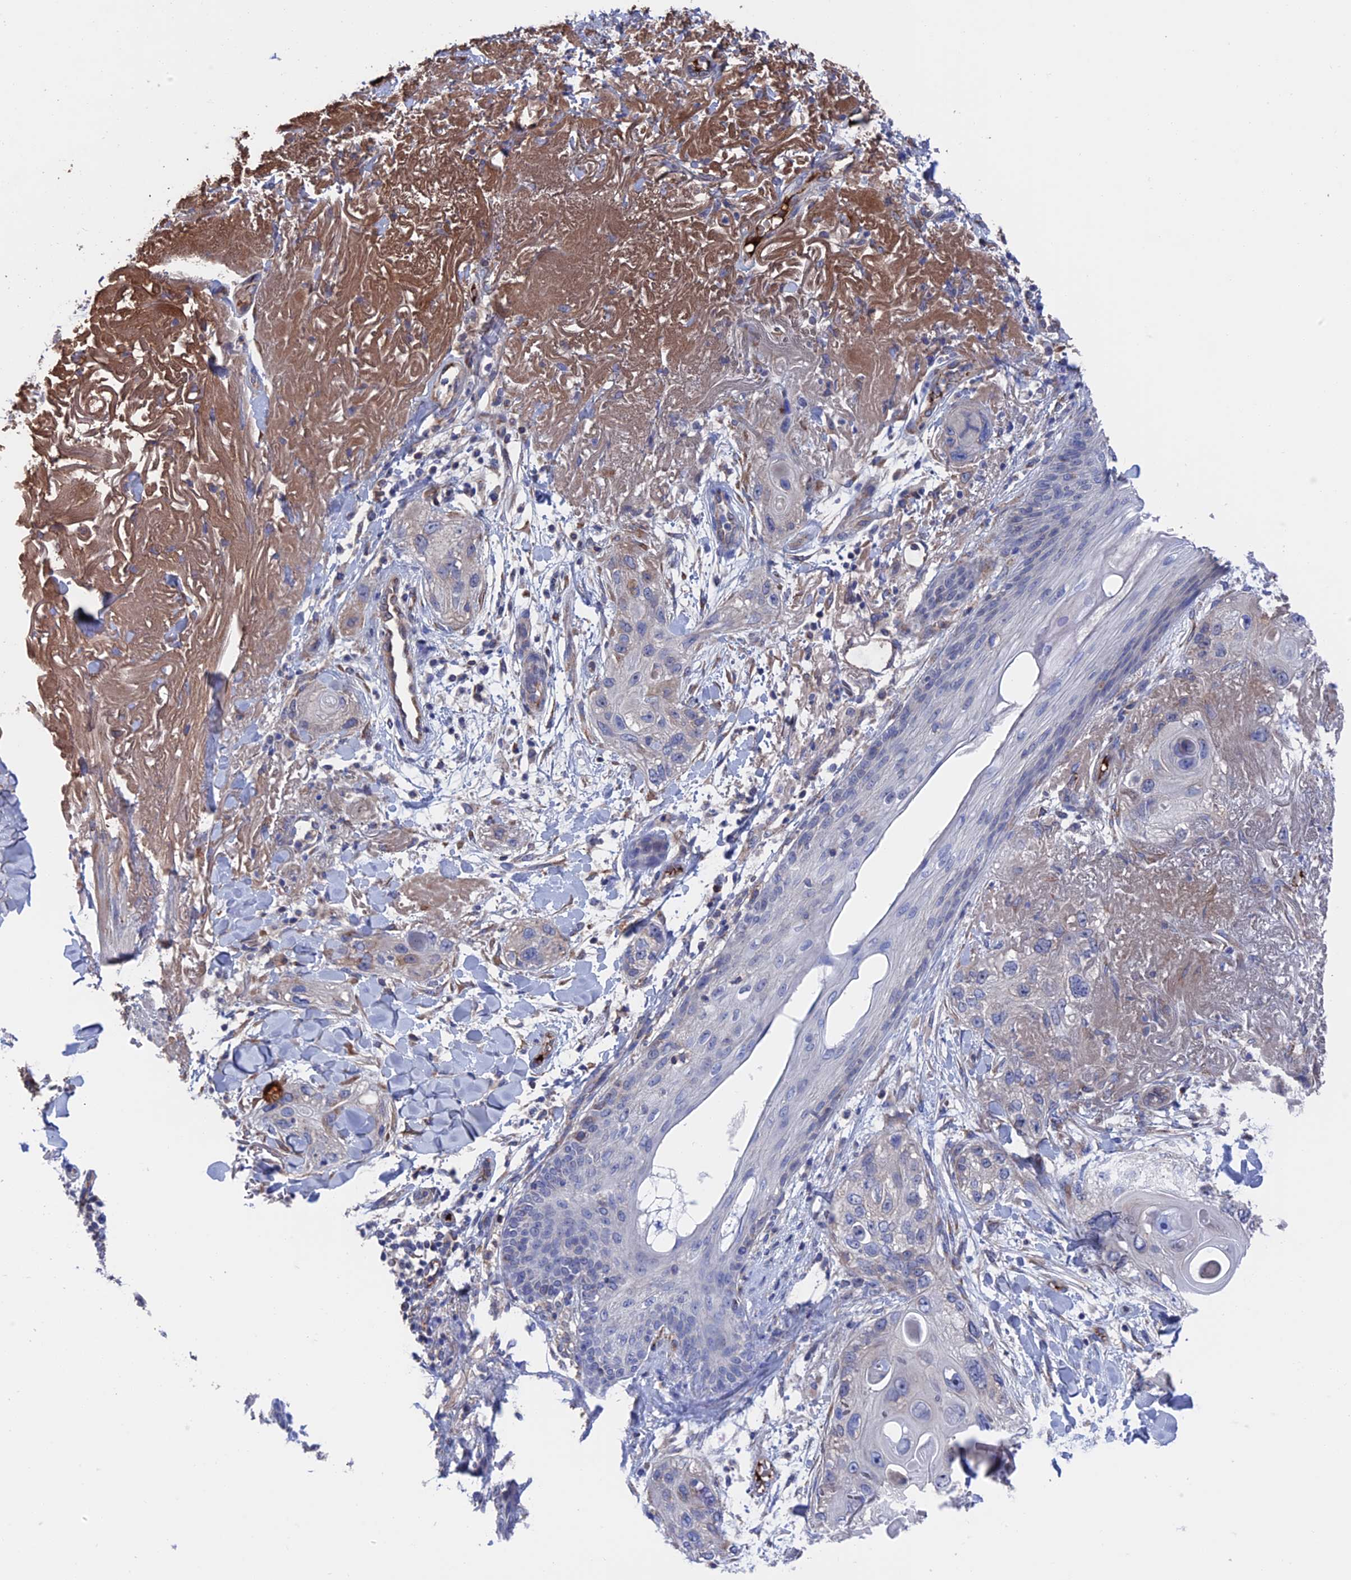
{"staining": {"intensity": "negative", "quantity": "none", "location": "none"}, "tissue": "skin cancer", "cell_type": "Tumor cells", "image_type": "cancer", "snomed": [{"axis": "morphology", "description": "Normal tissue, NOS"}, {"axis": "morphology", "description": "Squamous cell carcinoma, NOS"}, {"axis": "topography", "description": "Skin"}], "caption": "Tumor cells are negative for protein expression in human skin squamous cell carcinoma.", "gene": "HPF1", "patient": {"sex": "male", "age": 72}}